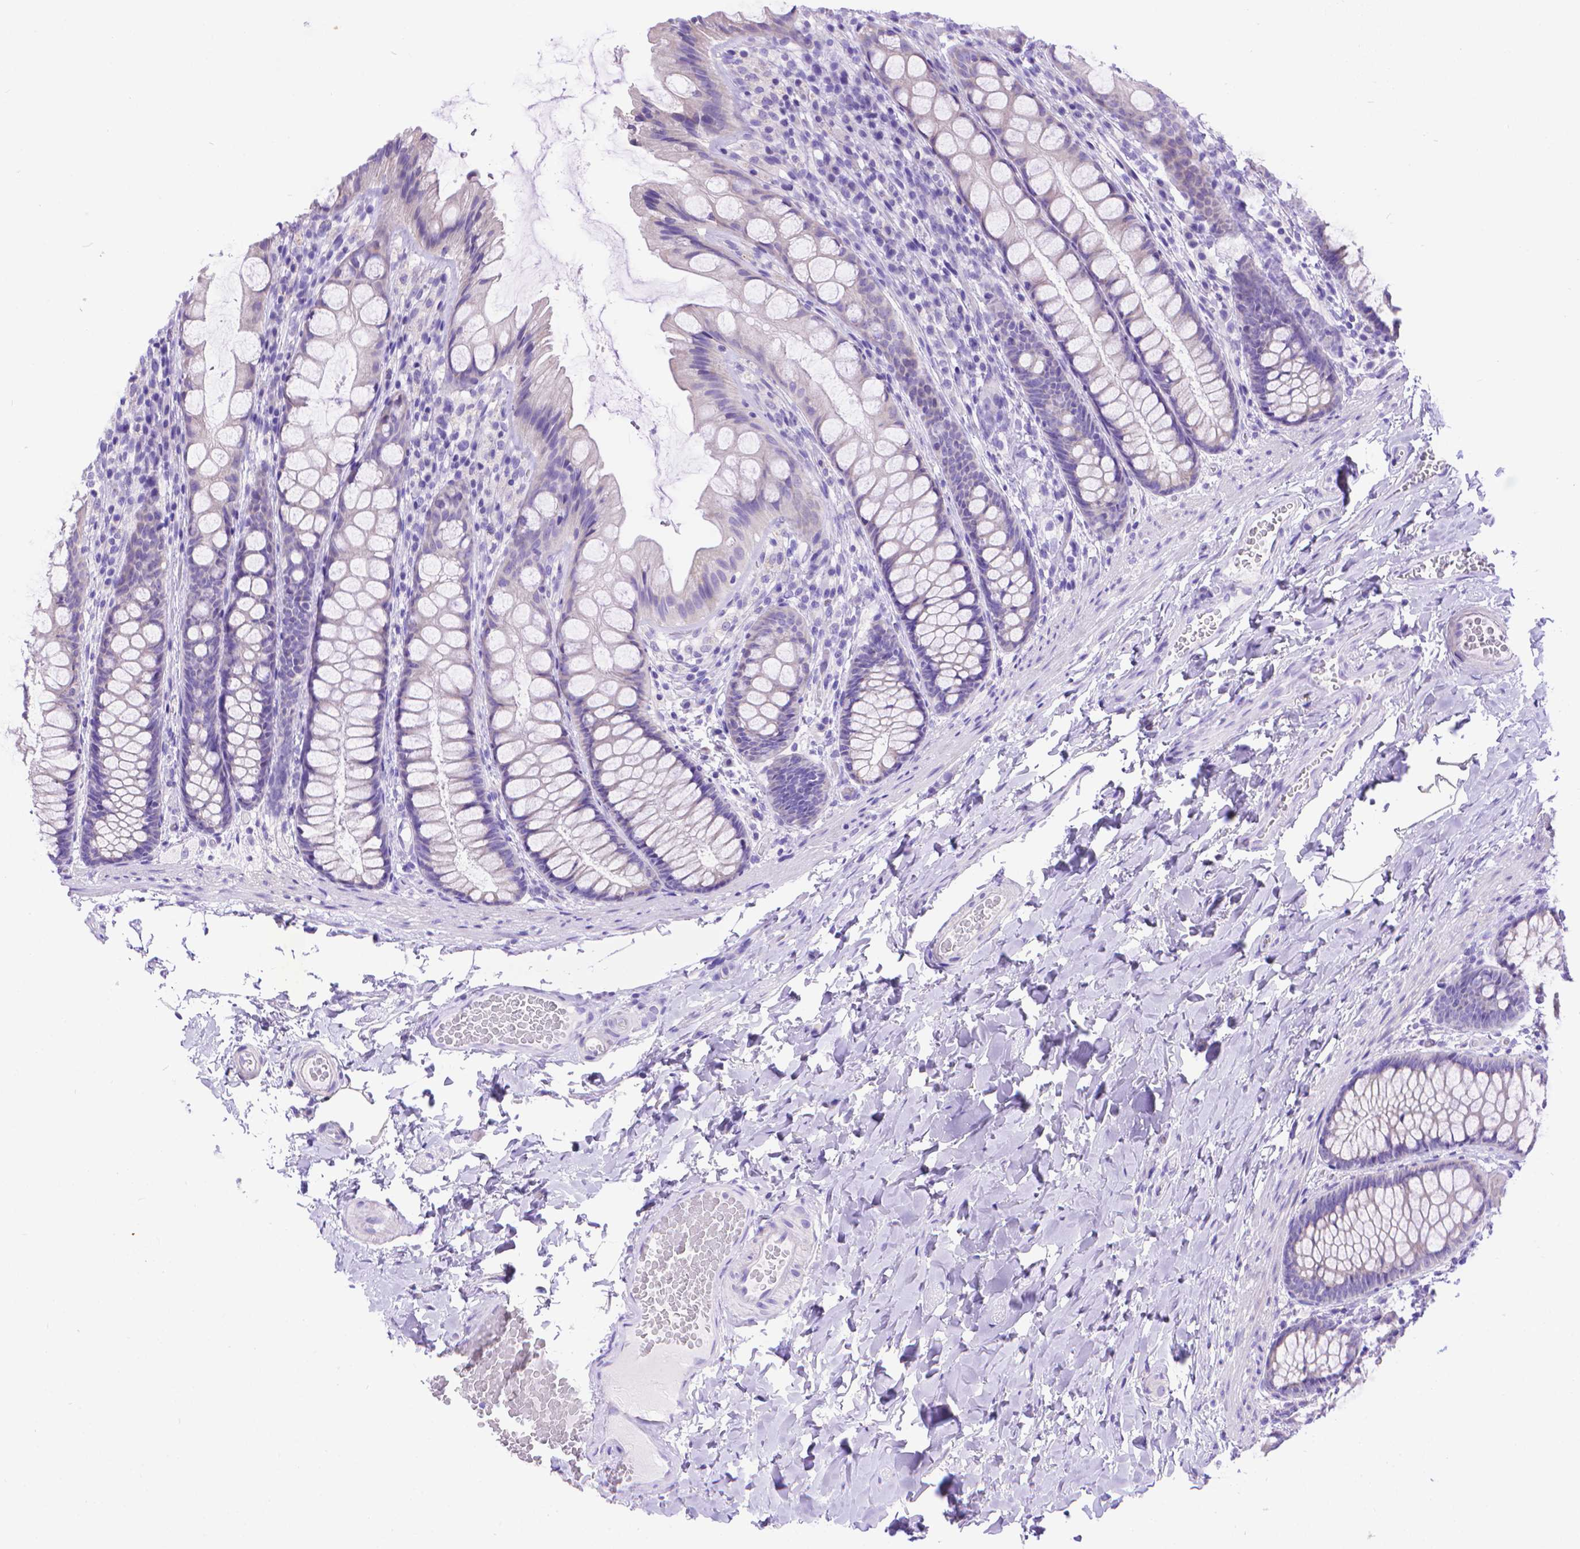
{"staining": {"intensity": "negative", "quantity": "none", "location": "none"}, "tissue": "colon", "cell_type": "Endothelial cells", "image_type": "normal", "snomed": [{"axis": "morphology", "description": "Normal tissue, NOS"}, {"axis": "topography", "description": "Colon"}], "caption": "There is no significant staining in endothelial cells of colon.", "gene": "DHRS2", "patient": {"sex": "male", "age": 47}}